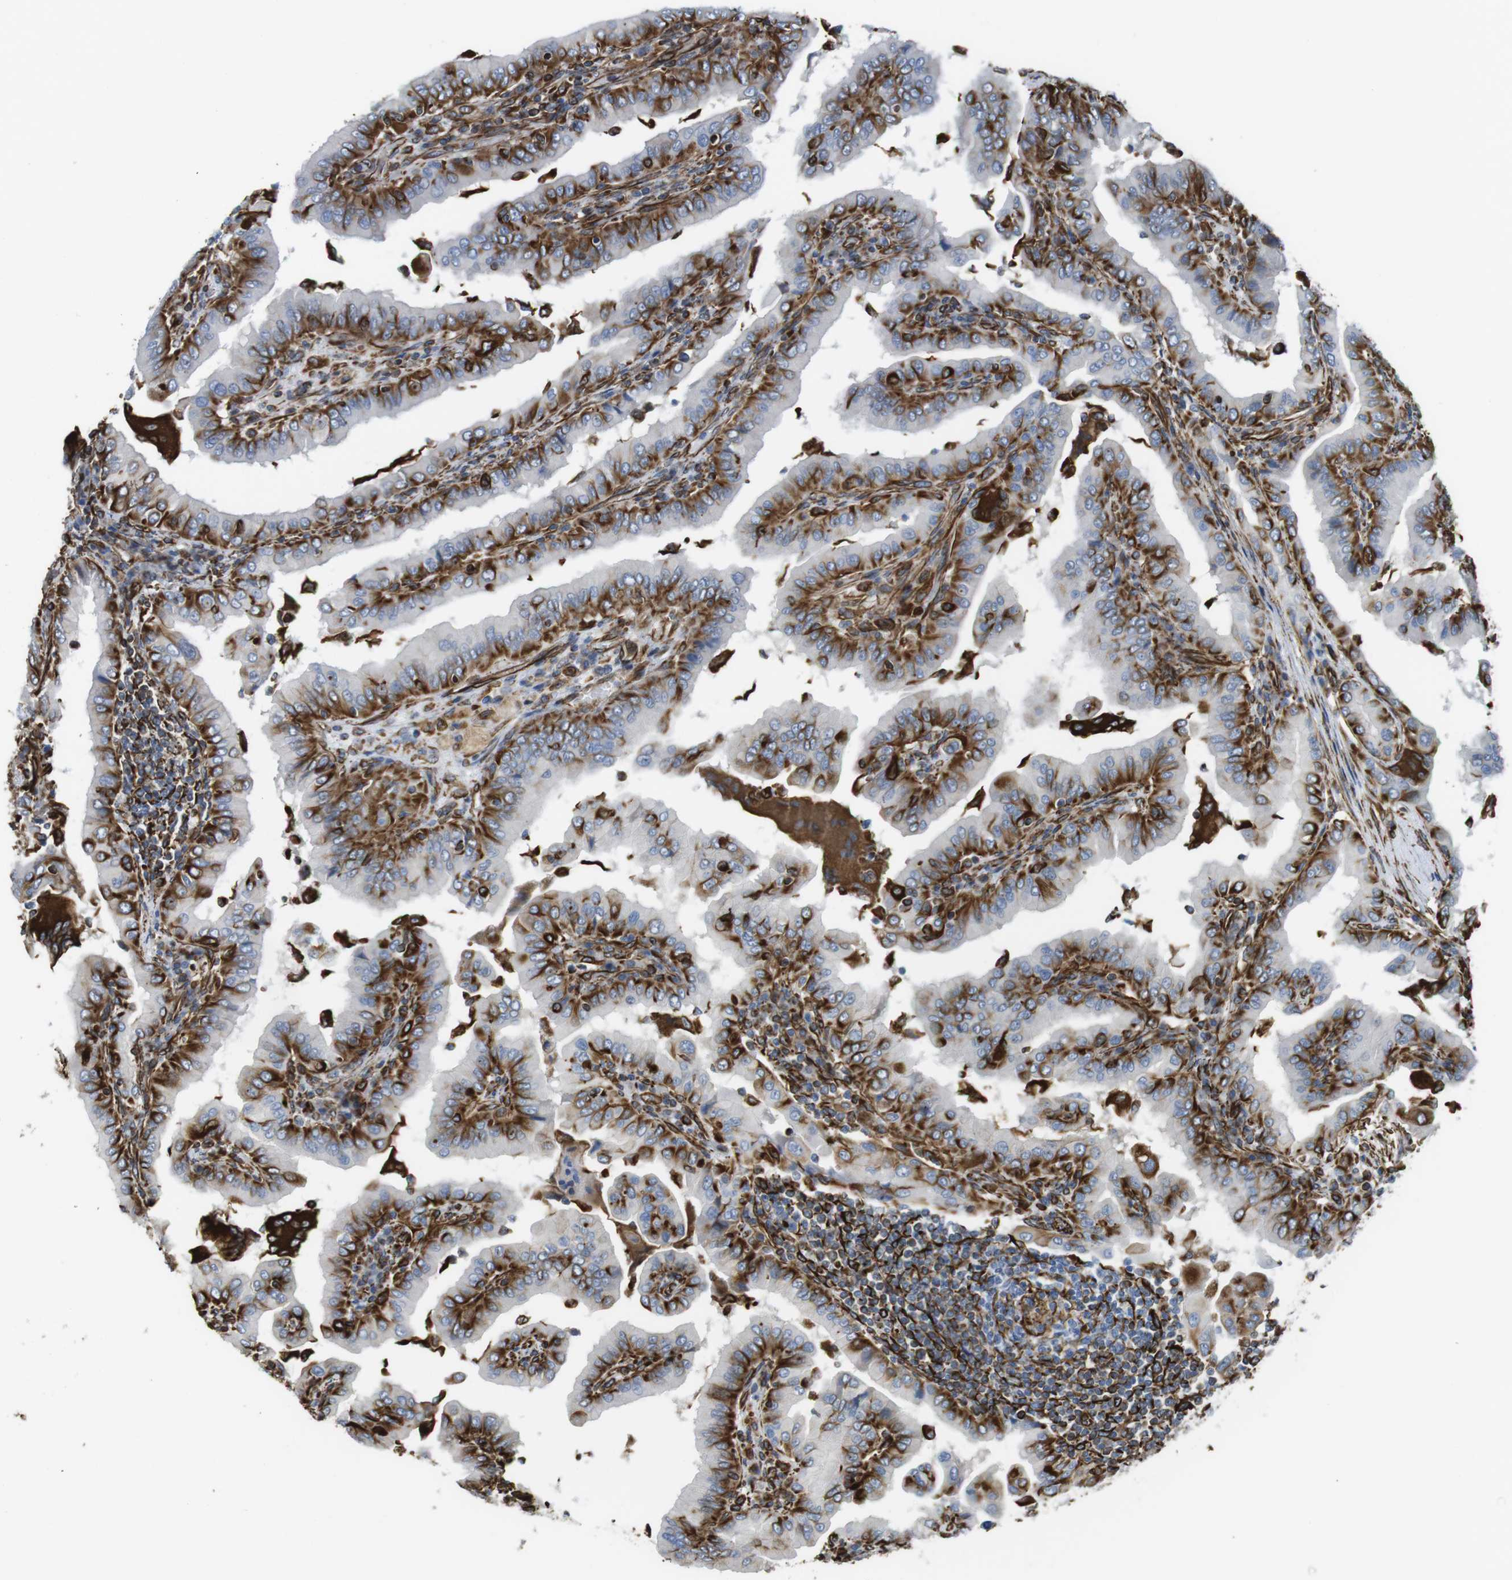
{"staining": {"intensity": "moderate", "quantity": "25%-75%", "location": "cytoplasmic/membranous"}, "tissue": "thyroid cancer", "cell_type": "Tumor cells", "image_type": "cancer", "snomed": [{"axis": "morphology", "description": "Papillary adenocarcinoma, NOS"}, {"axis": "topography", "description": "Thyroid gland"}], "caption": "Immunohistochemistry (IHC) staining of thyroid cancer (papillary adenocarcinoma), which demonstrates medium levels of moderate cytoplasmic/membranous expression in about 25%-75% of tumor cells indicating moderate cytoplasmic/membranous protein staining. The staining was performed using DAB (3,3'-diaminobenzidine) (brown) for protein detection and nuclei were counterstained in hematoxylin (blue).", "gene": "RALGPS1", "patient": {"sex": "male", "age": 33}}